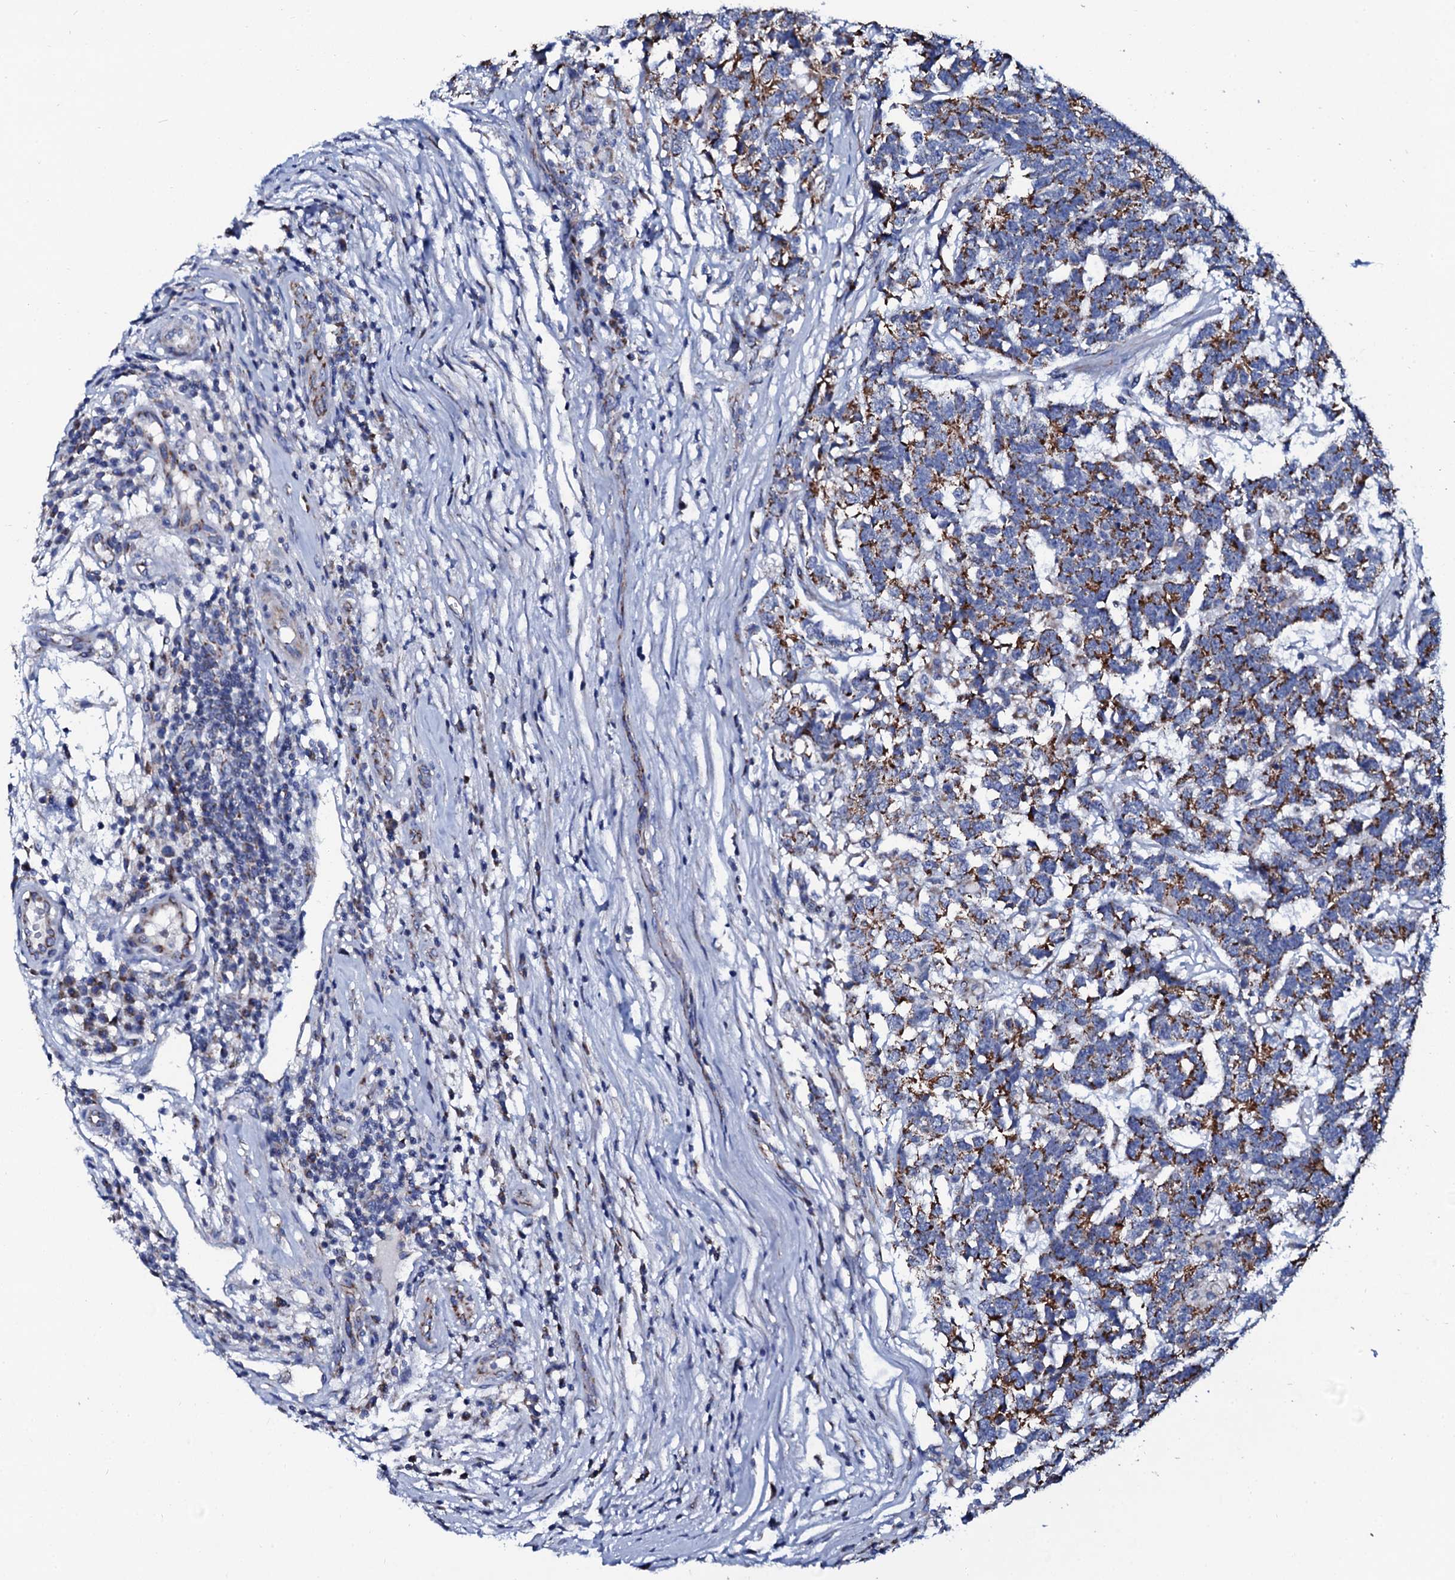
{"staining": {"intensity": "strong", "quantity": ">75%", "location": "cytoplasmic/membranous"}, "tissue": "testis cancer", "cell_type": "Tumor cells", "image_type": "cancer", "snomed": [{"axis": "morphology", "description": "Carcinoma, Embryonal, NOS"}, {"axis": "topography", "description": "Testis"}], "caption": "There is high levels of strong cytoplasmic/membranous positivity in tumor cells of testis cancer (embryonal carcinoma), as demonstrated by immunohistochemical staining (brown color).", "gene": "SLC37A4", "patient": {"sex": "male", "age": 26}}